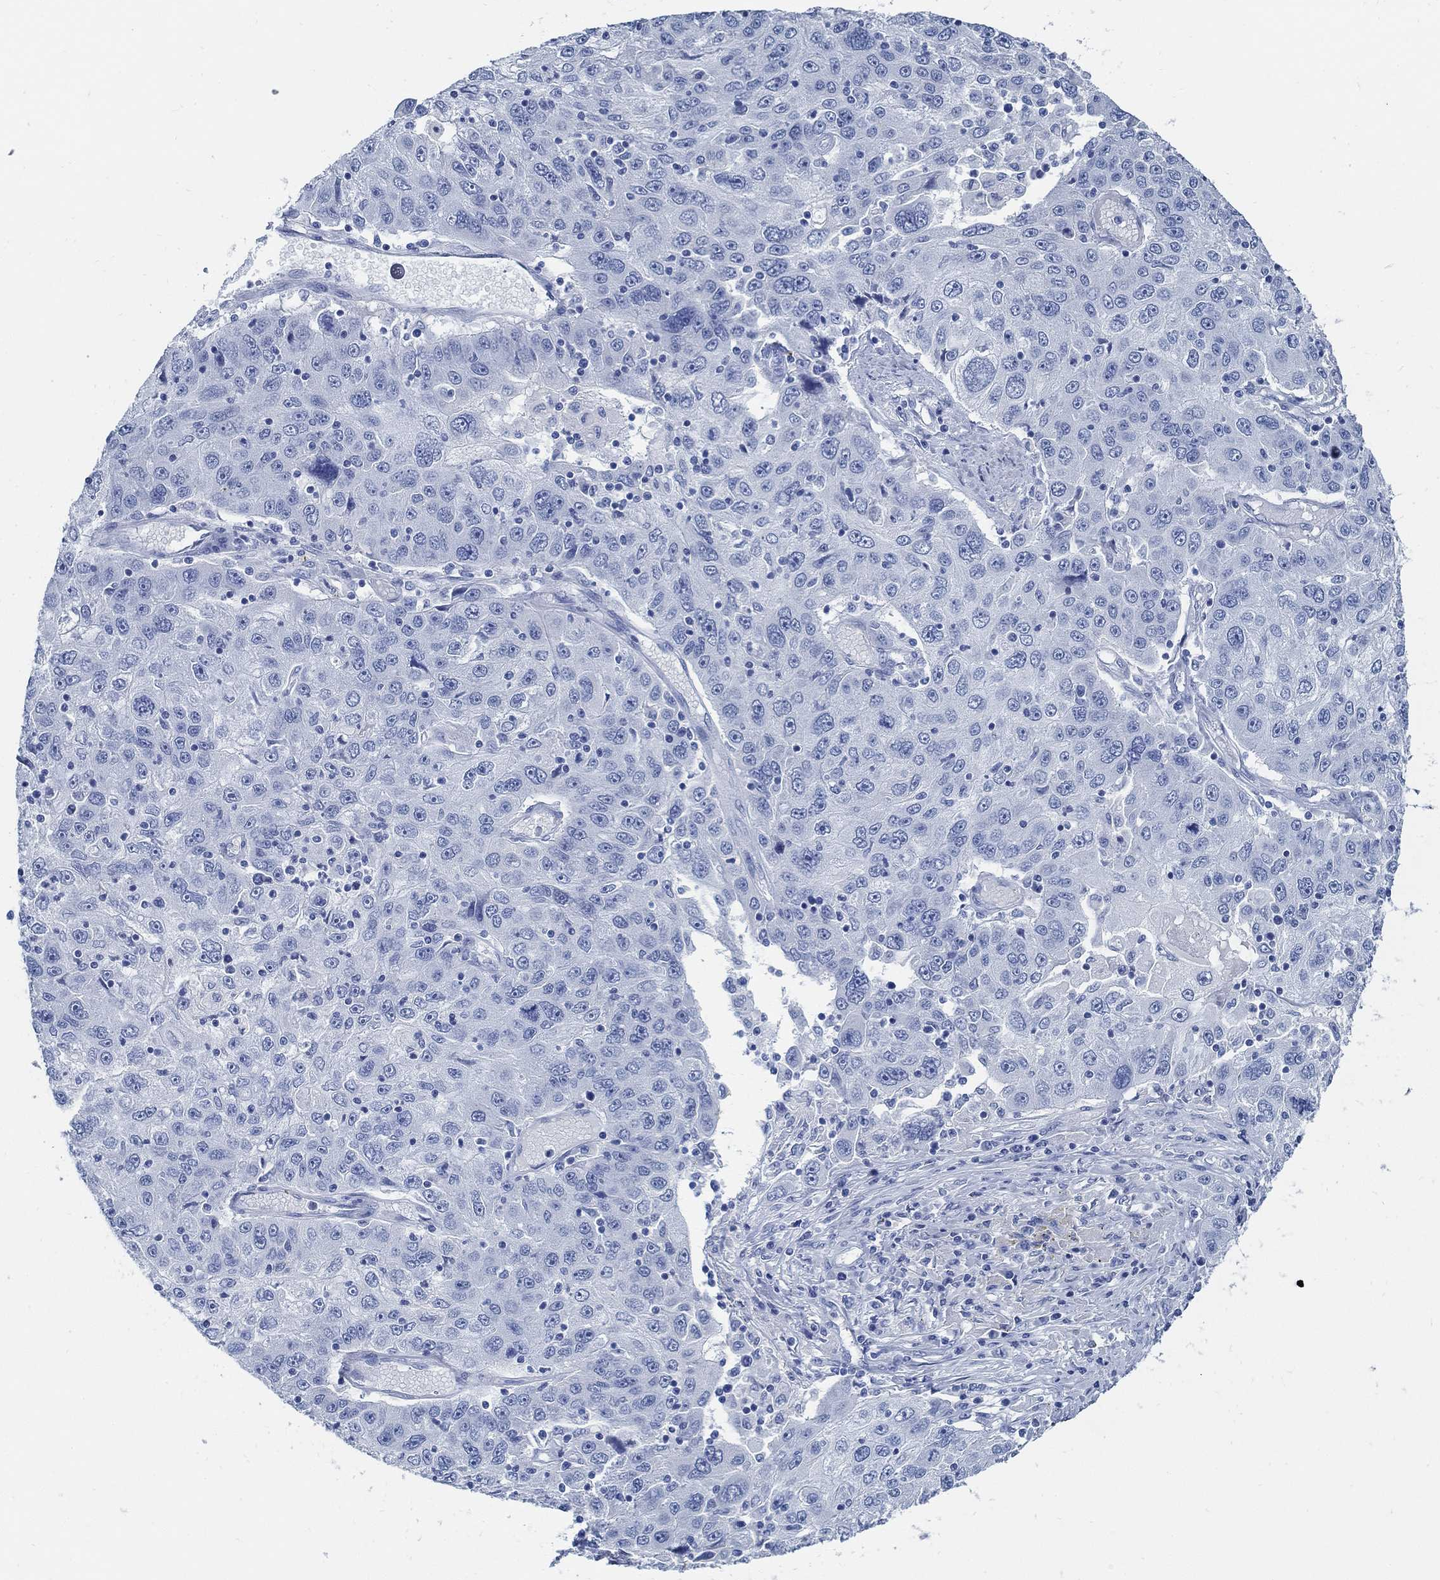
{"staining": {"intensity": "negative", "quantity": "none", "location": "none"}, "tissue": "stomach cancer", "cell_type": "Tumor cells", "image_type": "cancer", "snomed": [{"axis": "morphology", "description": "Adenocarcinoma, NOS"}, {"axis": "topography", "description": "Stomach"}], "caption": "There is no significant staining in tumor cells of stomach cancer (adenocarcinoma).", "gene": "SLC45A1", "patient": {"sex": "male", "age": 56}}